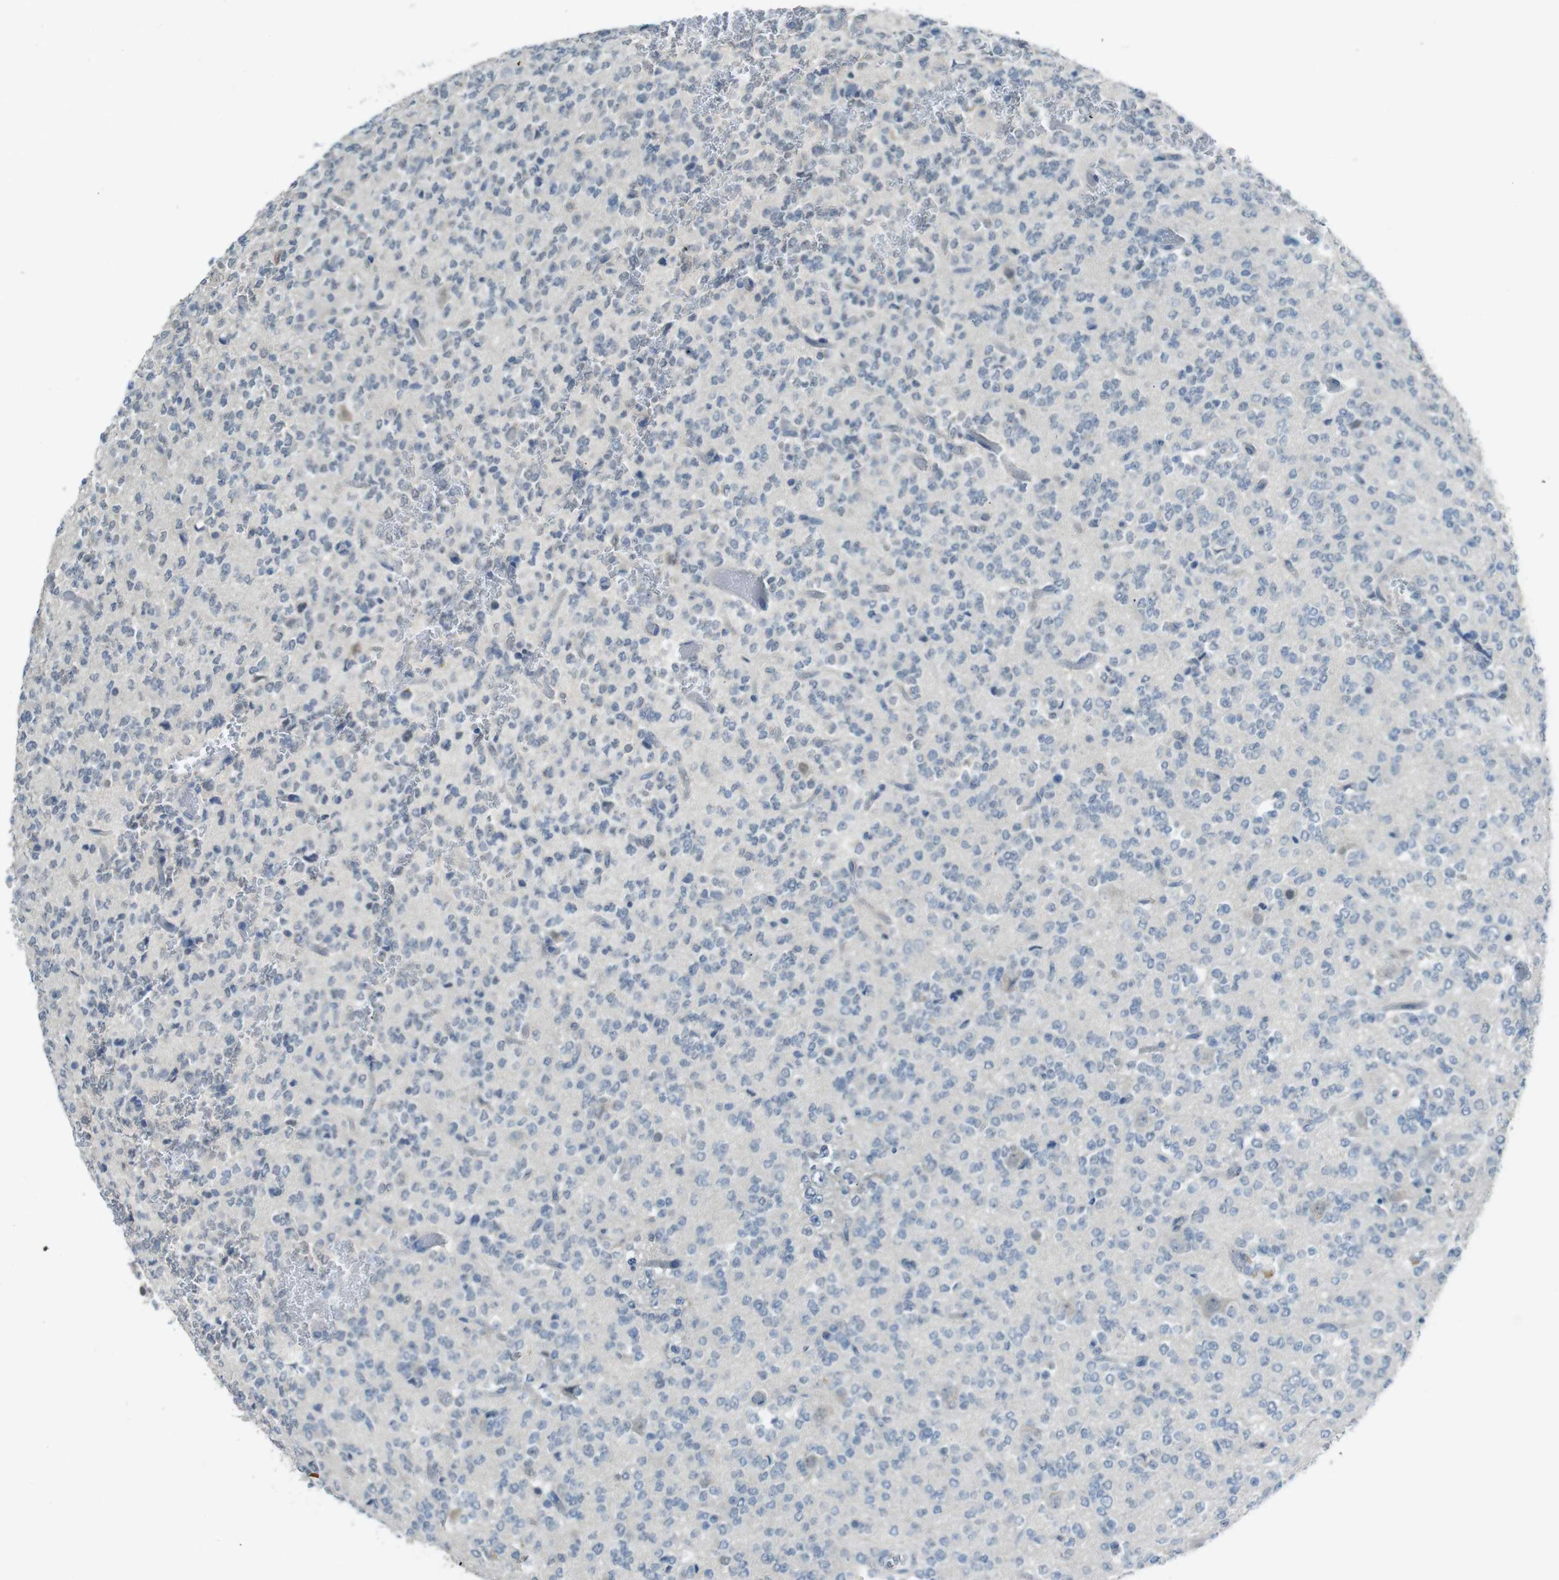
{"staining": {"intensity": "negative", "quantity": "none", "location": "none"}, "tissue": "glioma", "cell_type": "Tumor cells", "image_type": "cancer", "snomed": [{"axis": "morphology", "description": "Glioma, malignant, Low grade"}, {"axis": "topography", "description": "Brain"}], "caption": "An IHC histopathology image of malignant glioma (low-grade) is shown. There is no staining in tumor cells of malignant glioma (low-grade).", "gene": "ENTPD7", "patient": {"sex": "male", "age": 38}}